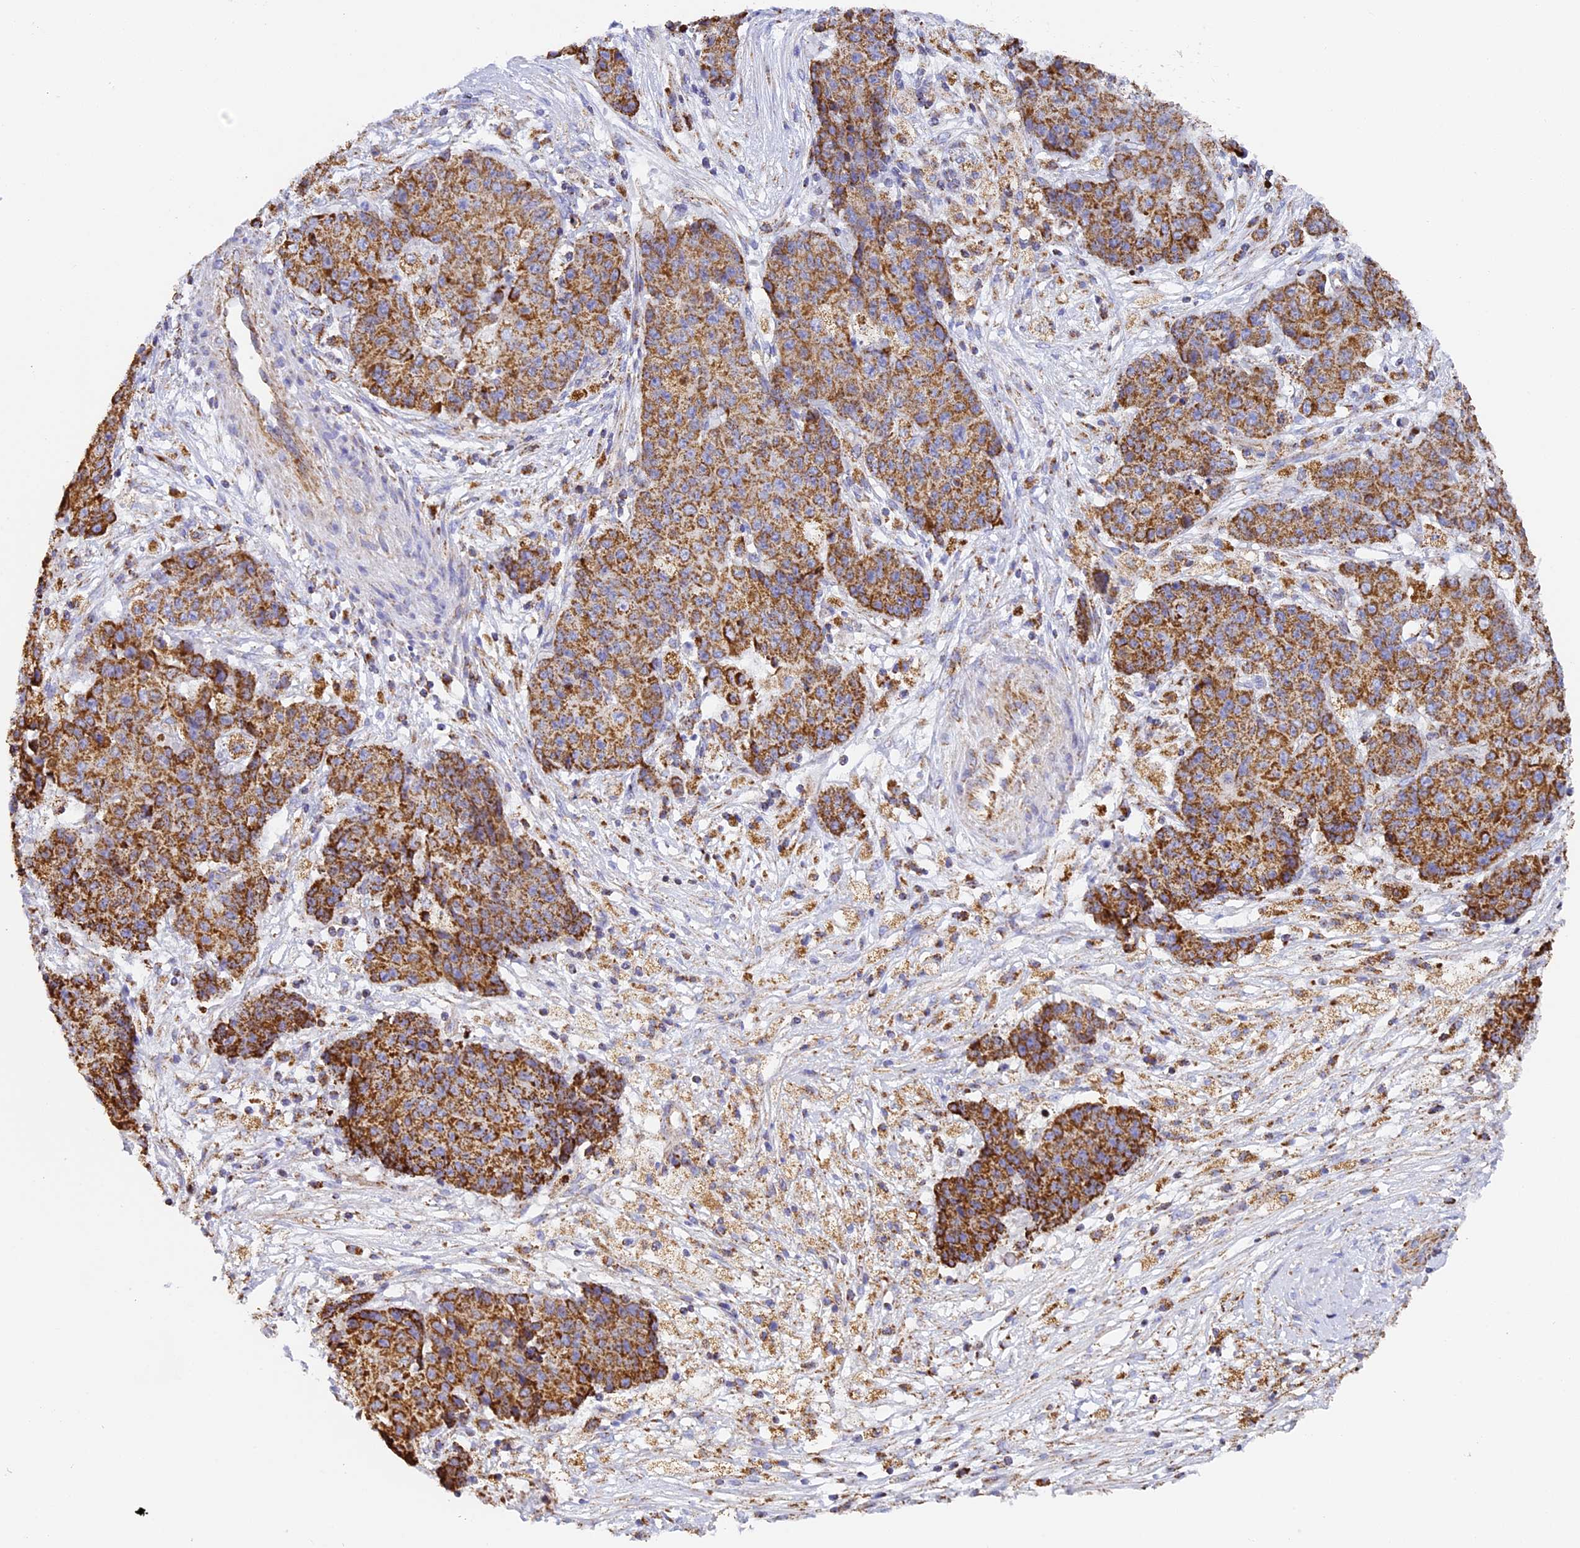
{"staining": {"intensity": "moderate", "quantity": ">75%", "location": "cytoplasmic/membranous"}, "tissue": "ovarian cancer", "cell_type": "Tumor cells", "image_type": "cancer", "snomed": [{"axis": "morphology", "description": "Carcinoma, endometroid"}, {"axis": "topography", "description": "Ovary"}], "caption": "Protein expression analysis of ovarian cancer shows moderate cytoplasmic/membranous expression in approximately >75% of tumor cells. The staining was performed using DAB, with brown indicating positive protein expression. Nuclei are stained blue with hematoxylin.", "gene": "STK17A", "patient": {"sex": "female", "age": 42}}